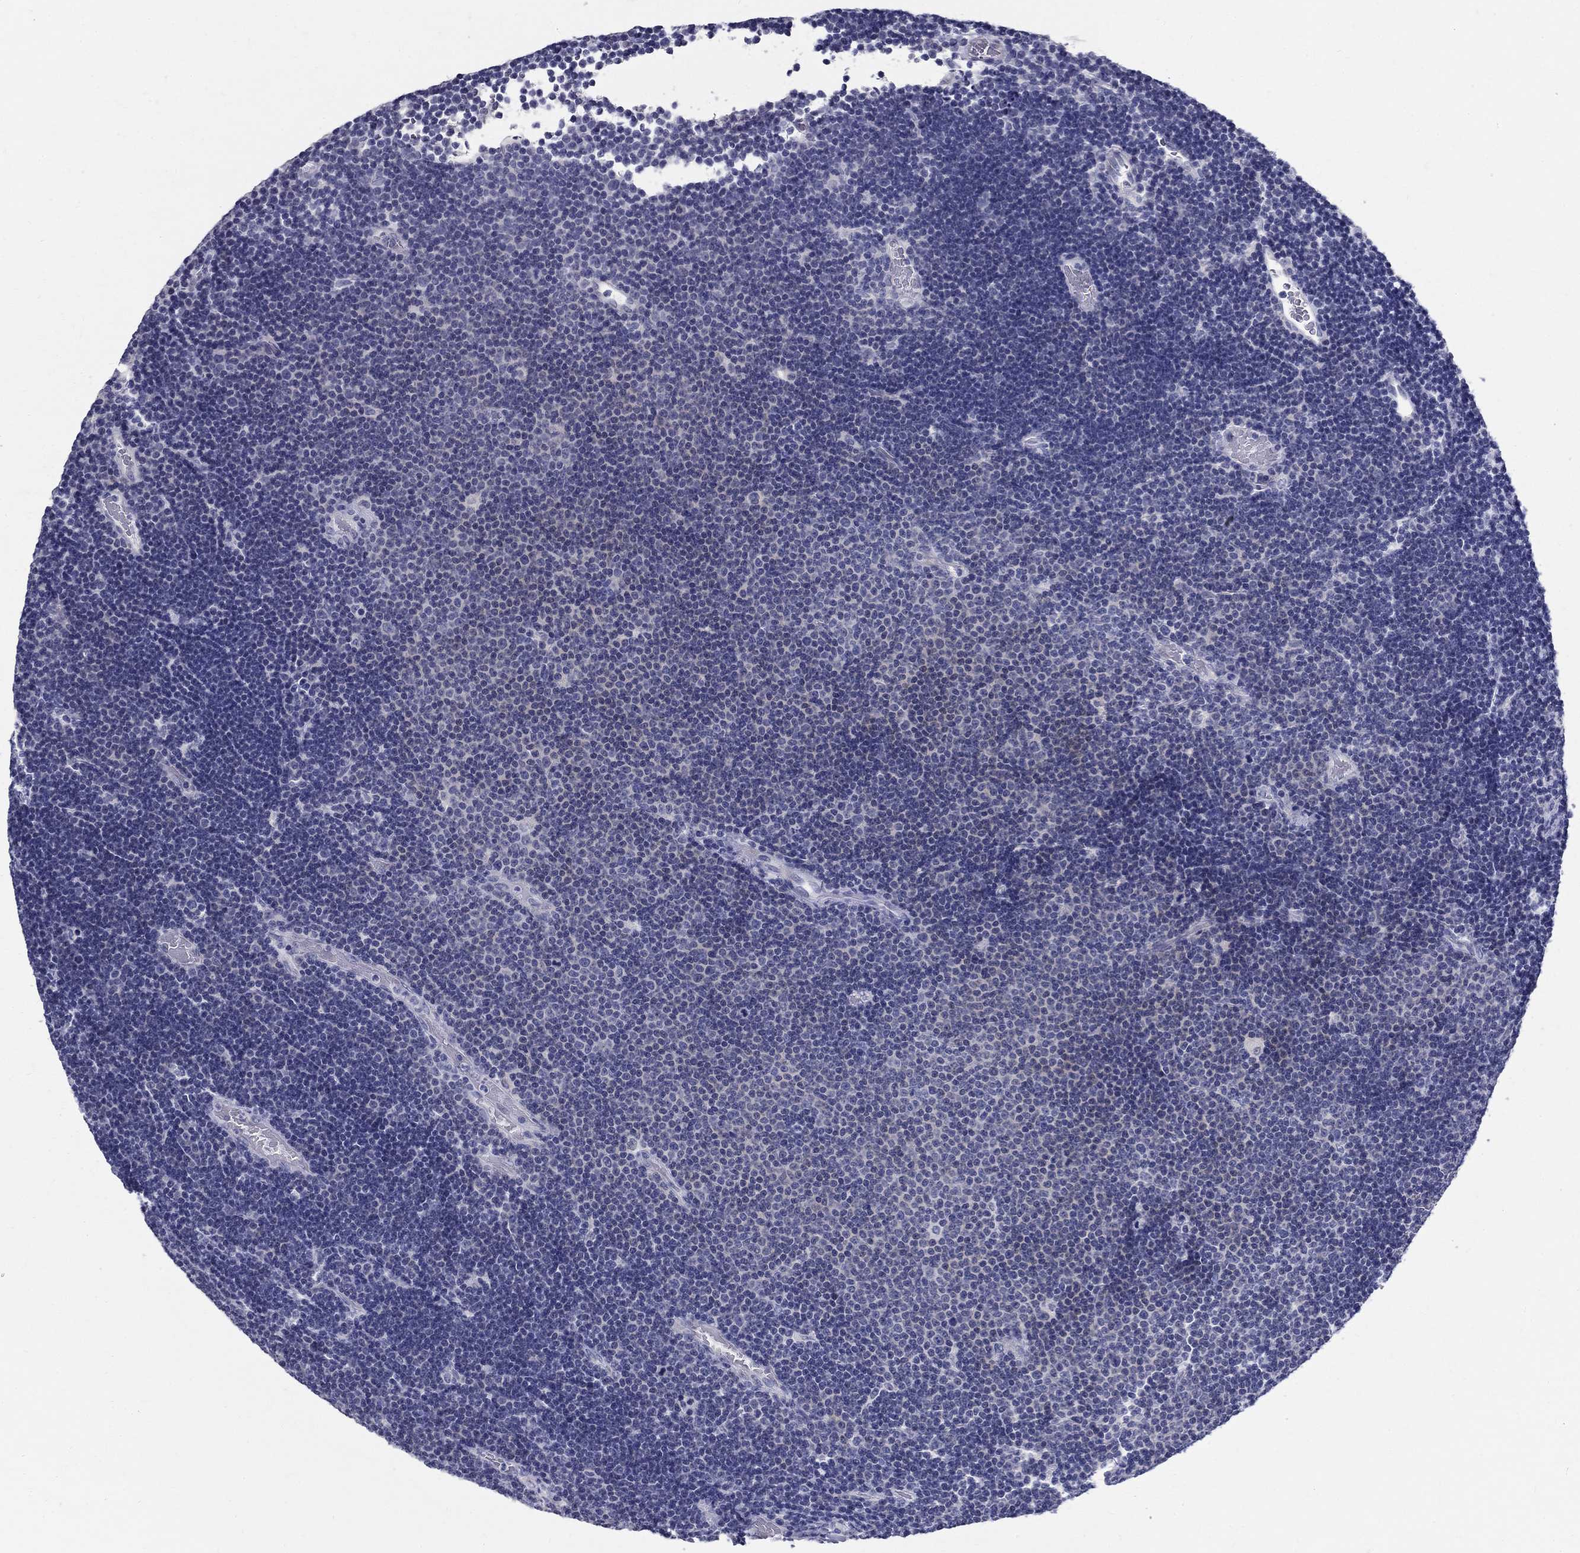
{"staining": {"intensity": "negative", "quantity": "none", "location": "none"}, "tissue": "lymphoma", "cell_type": "Tumor cells", "image_type": "cancer", "snomed": [{"axis": "morphology", "description": "Malignant lymphoma, non-Hodgkin's type, Low grade"}, {"axis": "topography", "description": "Brain"}], "caption": "Immunohistochemistry micrograph of malignant lymphoma, non-Hodgkin's type (low-grade) stained for a protein (brown), which displays no staining in tumor cells.", "gene": "TGM4", "patient": {"sex": "female", "age": 66}}